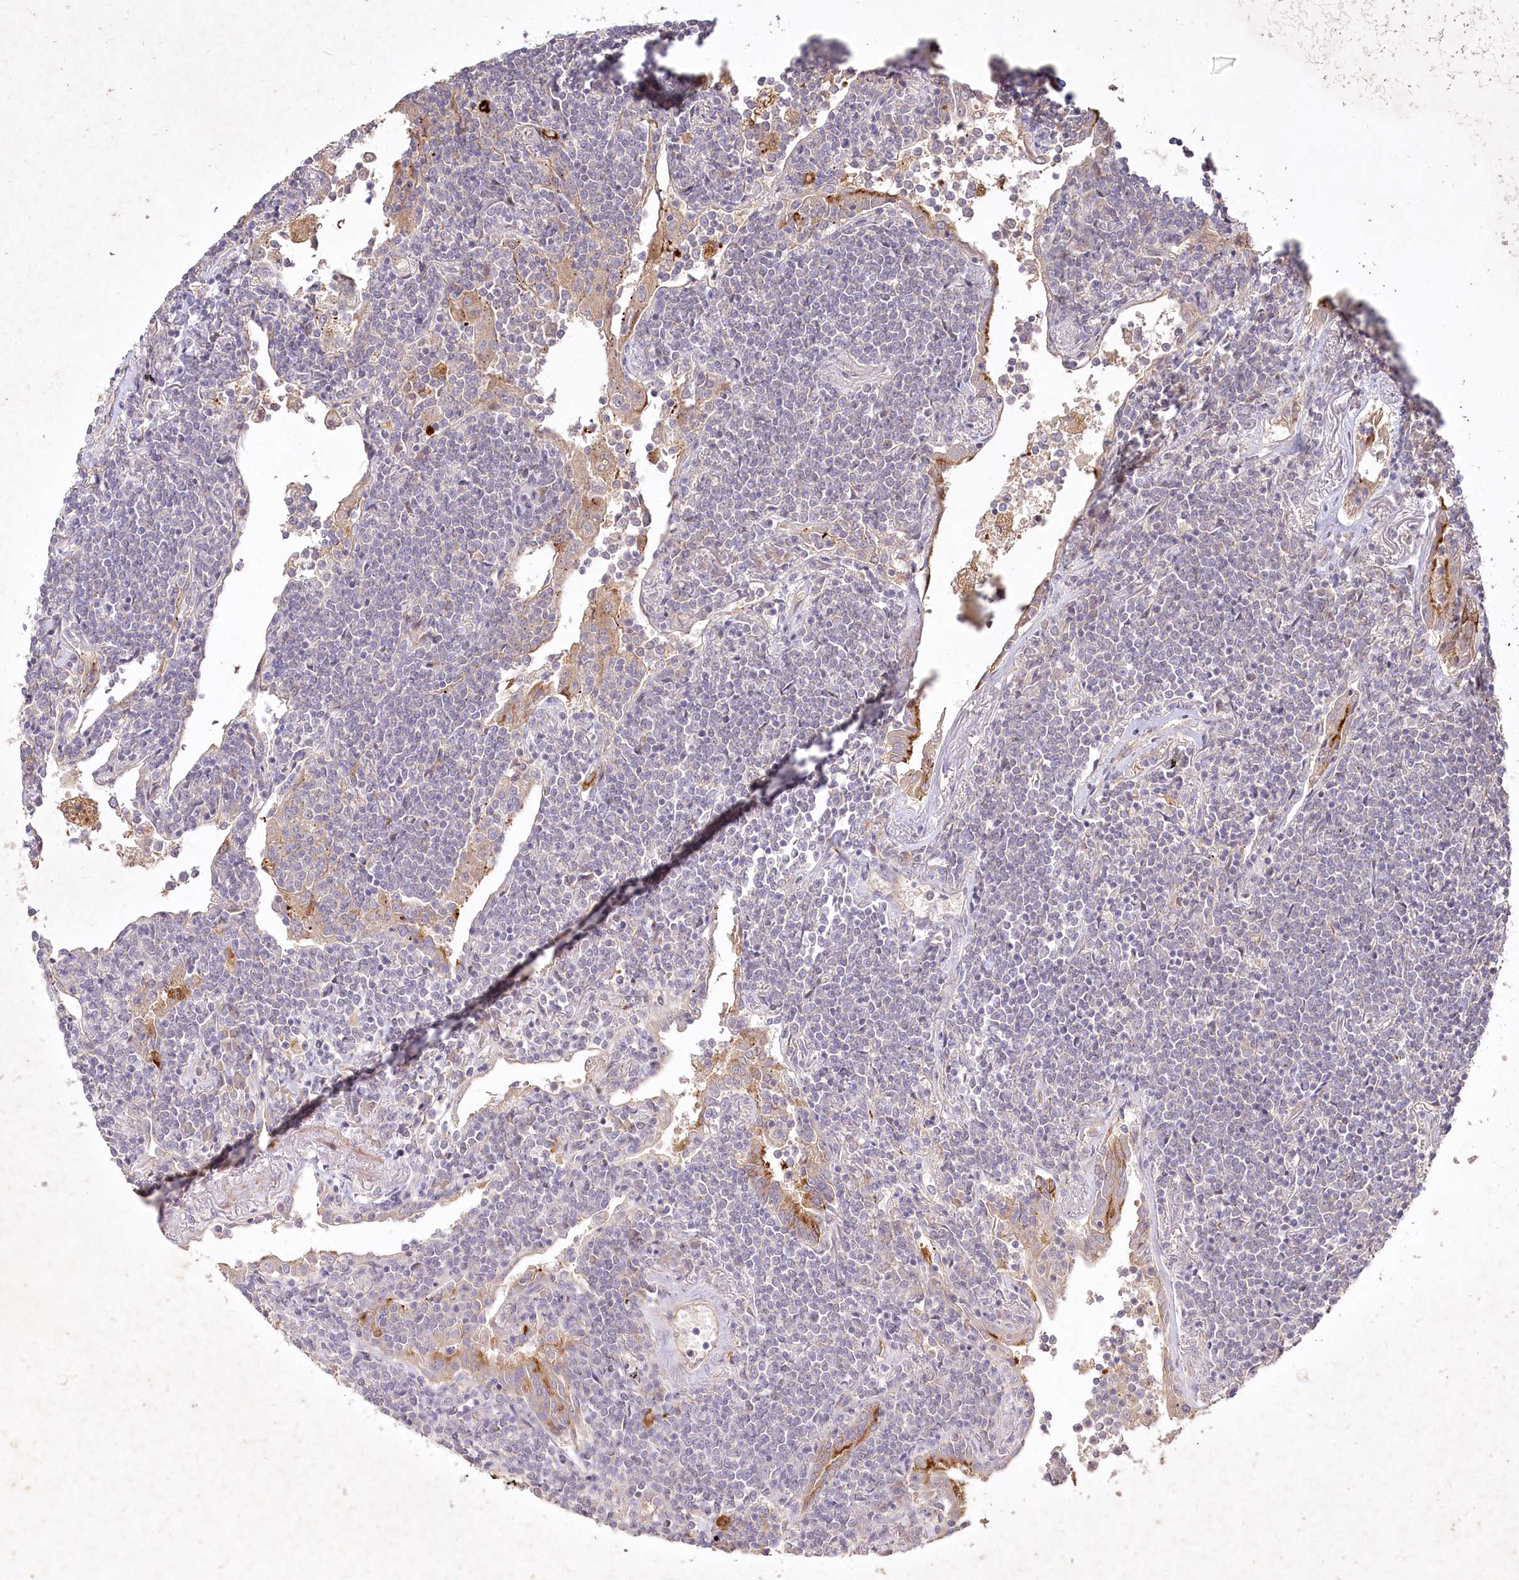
{"staining": {"intensity": "negative", "quantity": "none", "location": "none"}, "tissue": "lymphoma", "cell_type": "Tumor cells", "image_type": "cancer", "snomed": [{"axis": "morphology", "description": "Malignant lymphoma, non-Hodgkin's type, Low grade"}, {"axis": "topography", "description": "Lung"}], "caption": "Lymphoma was stained to show a protein in brown. There is no significant expression in tumor cells.", "gene": "IRAK1BP1", "patient": {"sex": "female", "age": 71}}